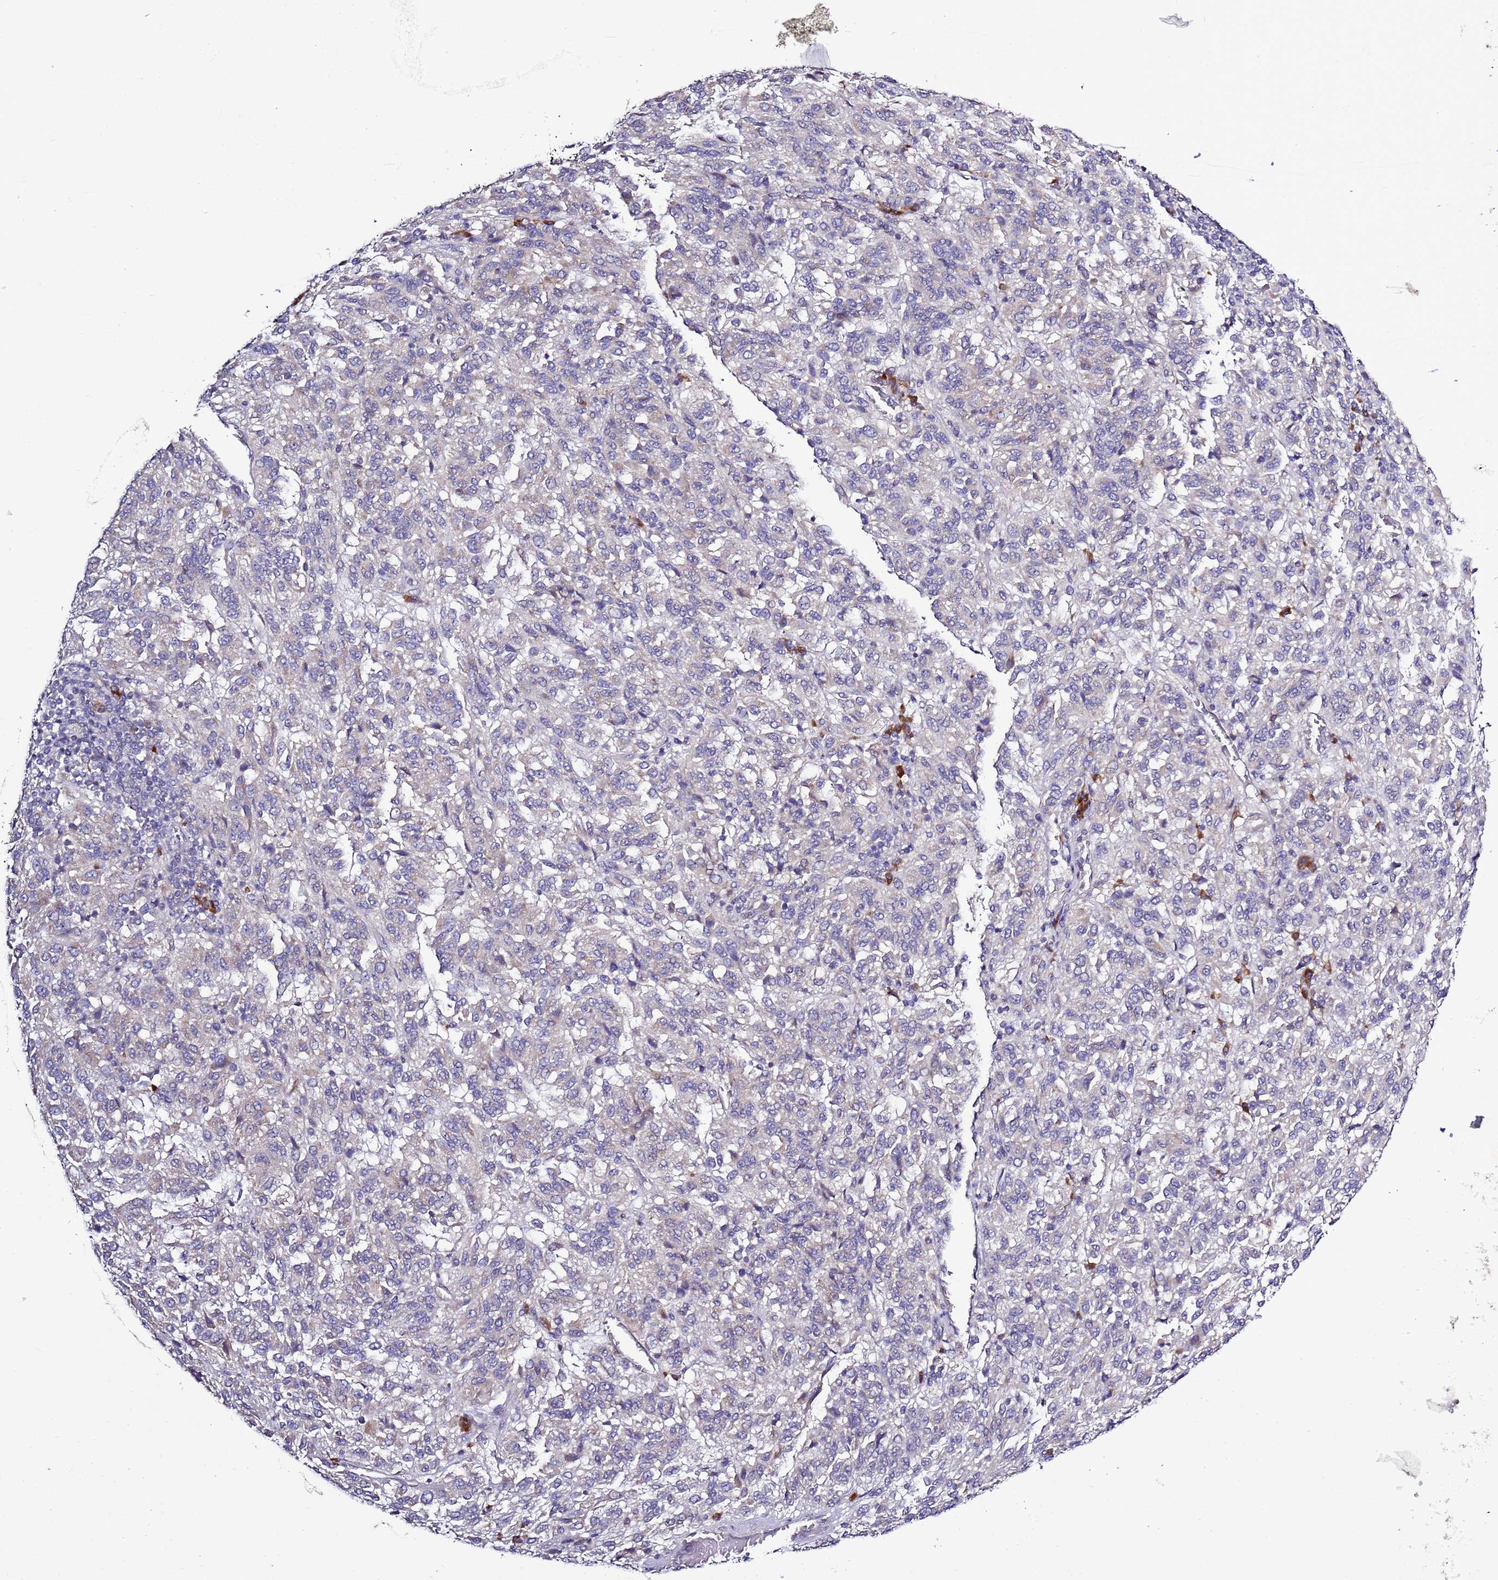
{"staining": {"intensity": "negative", "quantity": "none", "location": "none"}, "tissue": "melanoma", "cell_type": "Tumor cells", "image_type": "cancer", "snomed": [{"axis": "morphology", "description": "Malignant melanoma, Metastatic site"}, {"axis": "topography", "description": "Lung"}], "caption": "An immunohistochemistry image of malignant melanoma (metastatic site) is shown. There is no staining in tumor cells of malignant melanoma (metastatic site).", "gene": "SPCS1", "patient": {"sex": "male", "age": 64}}